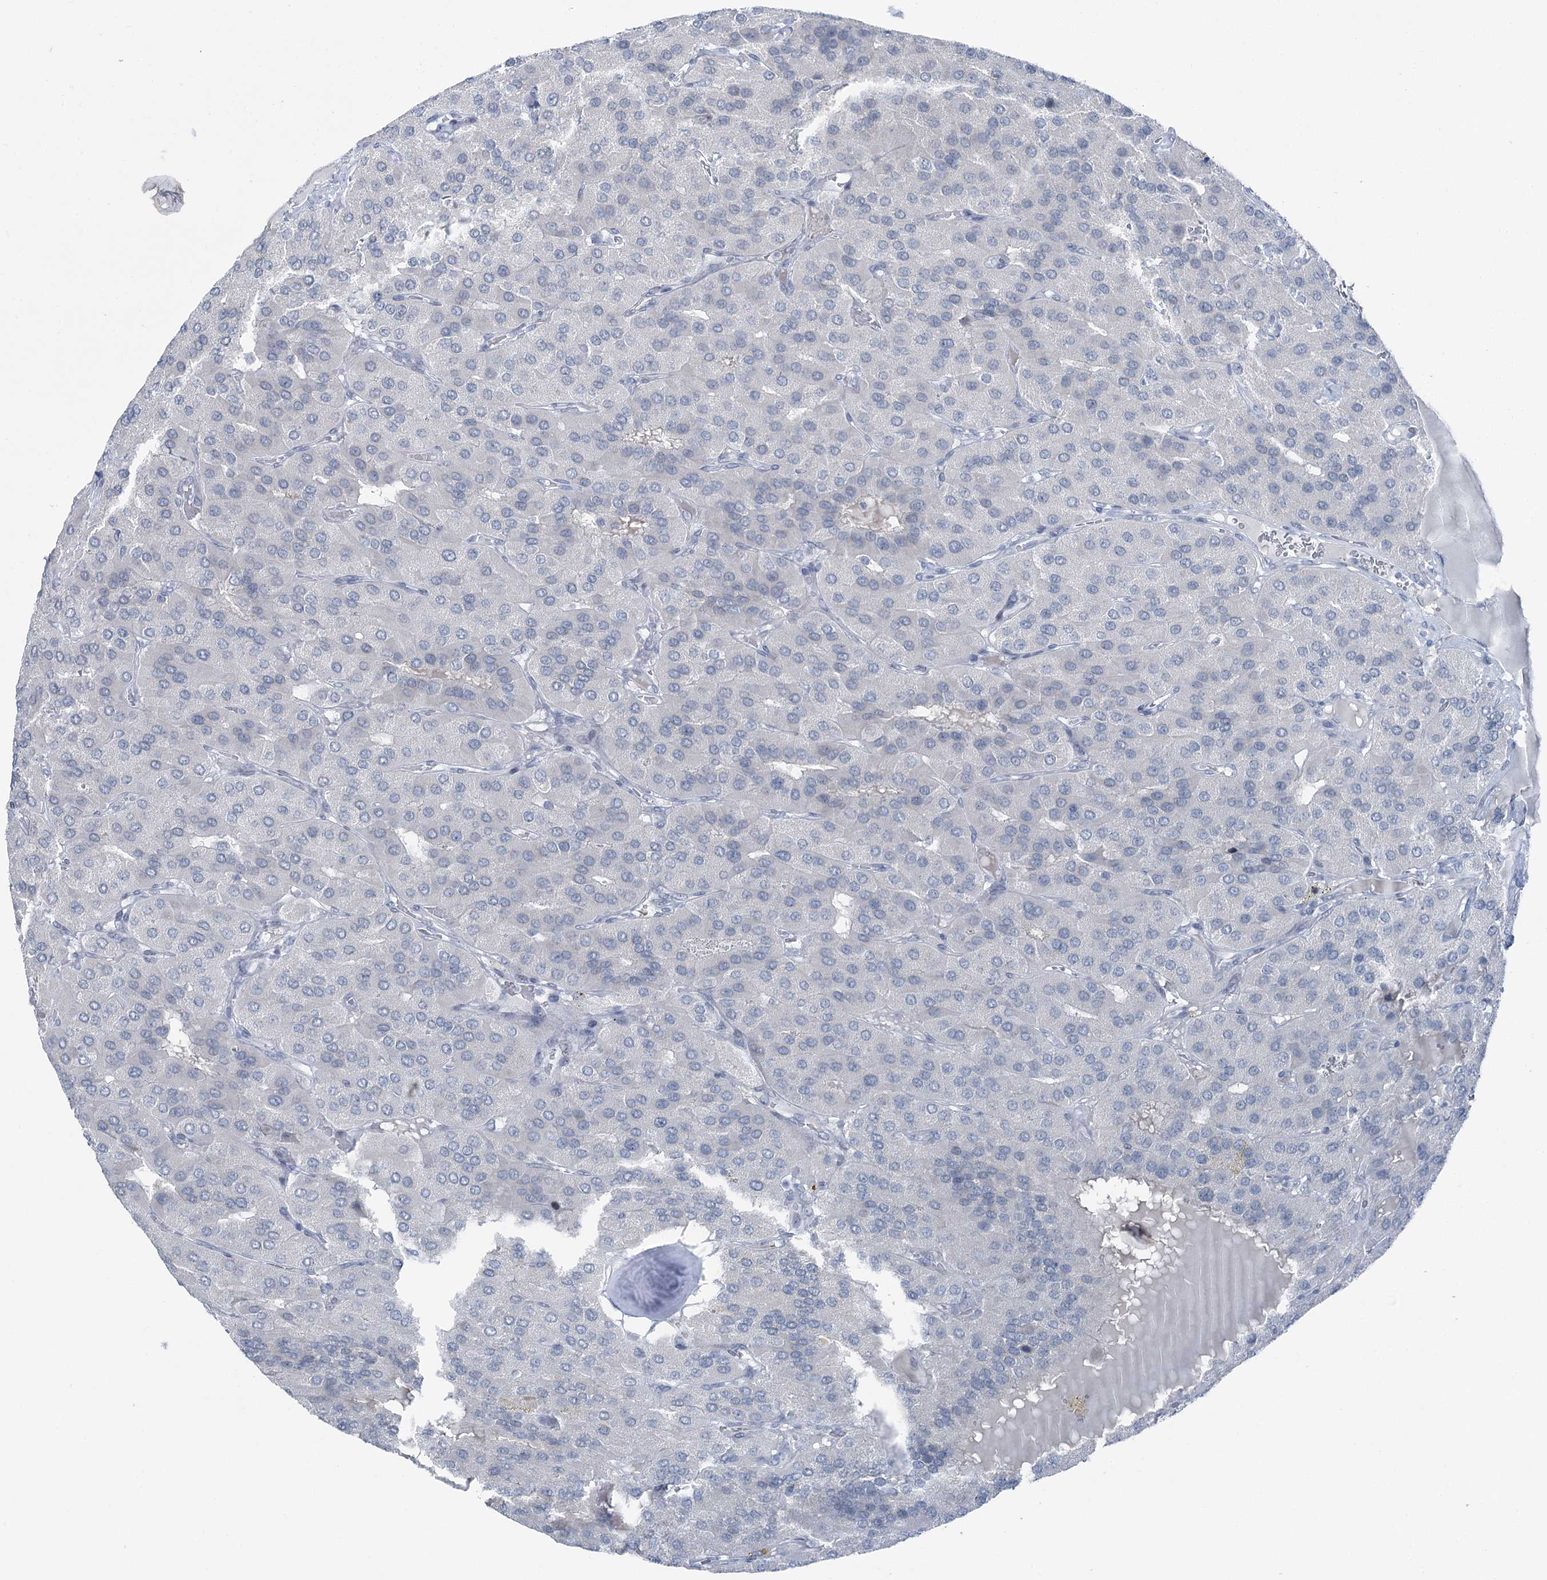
{"staining": {"intensity": "negative", "quantity": "none", "location": "none"}, "tissue": "parathyroid gland", "cell_type": "Glandular cells", "image_type": "normal", "snomed": [{"axis": "morphology", "description": "Normal tissue, NOS"}, {"axis": "morphology", "description": "Adenoma, NOS"}, {"axis": "topography", "description": "Parathyroid gland"}], "caption": "Immunohistochemistry micrograph of unremarkable parathyroid gland: human parathyroid gland stained with DAB displays no significant protein expression in glandular cells. (DAB (3,3'-diaminobenzidine) immunohistochemistry (IHC) with hematoxylin counter stain).", "gene": "STEEP1", "patient": {"sex": "female", "age": 86}}